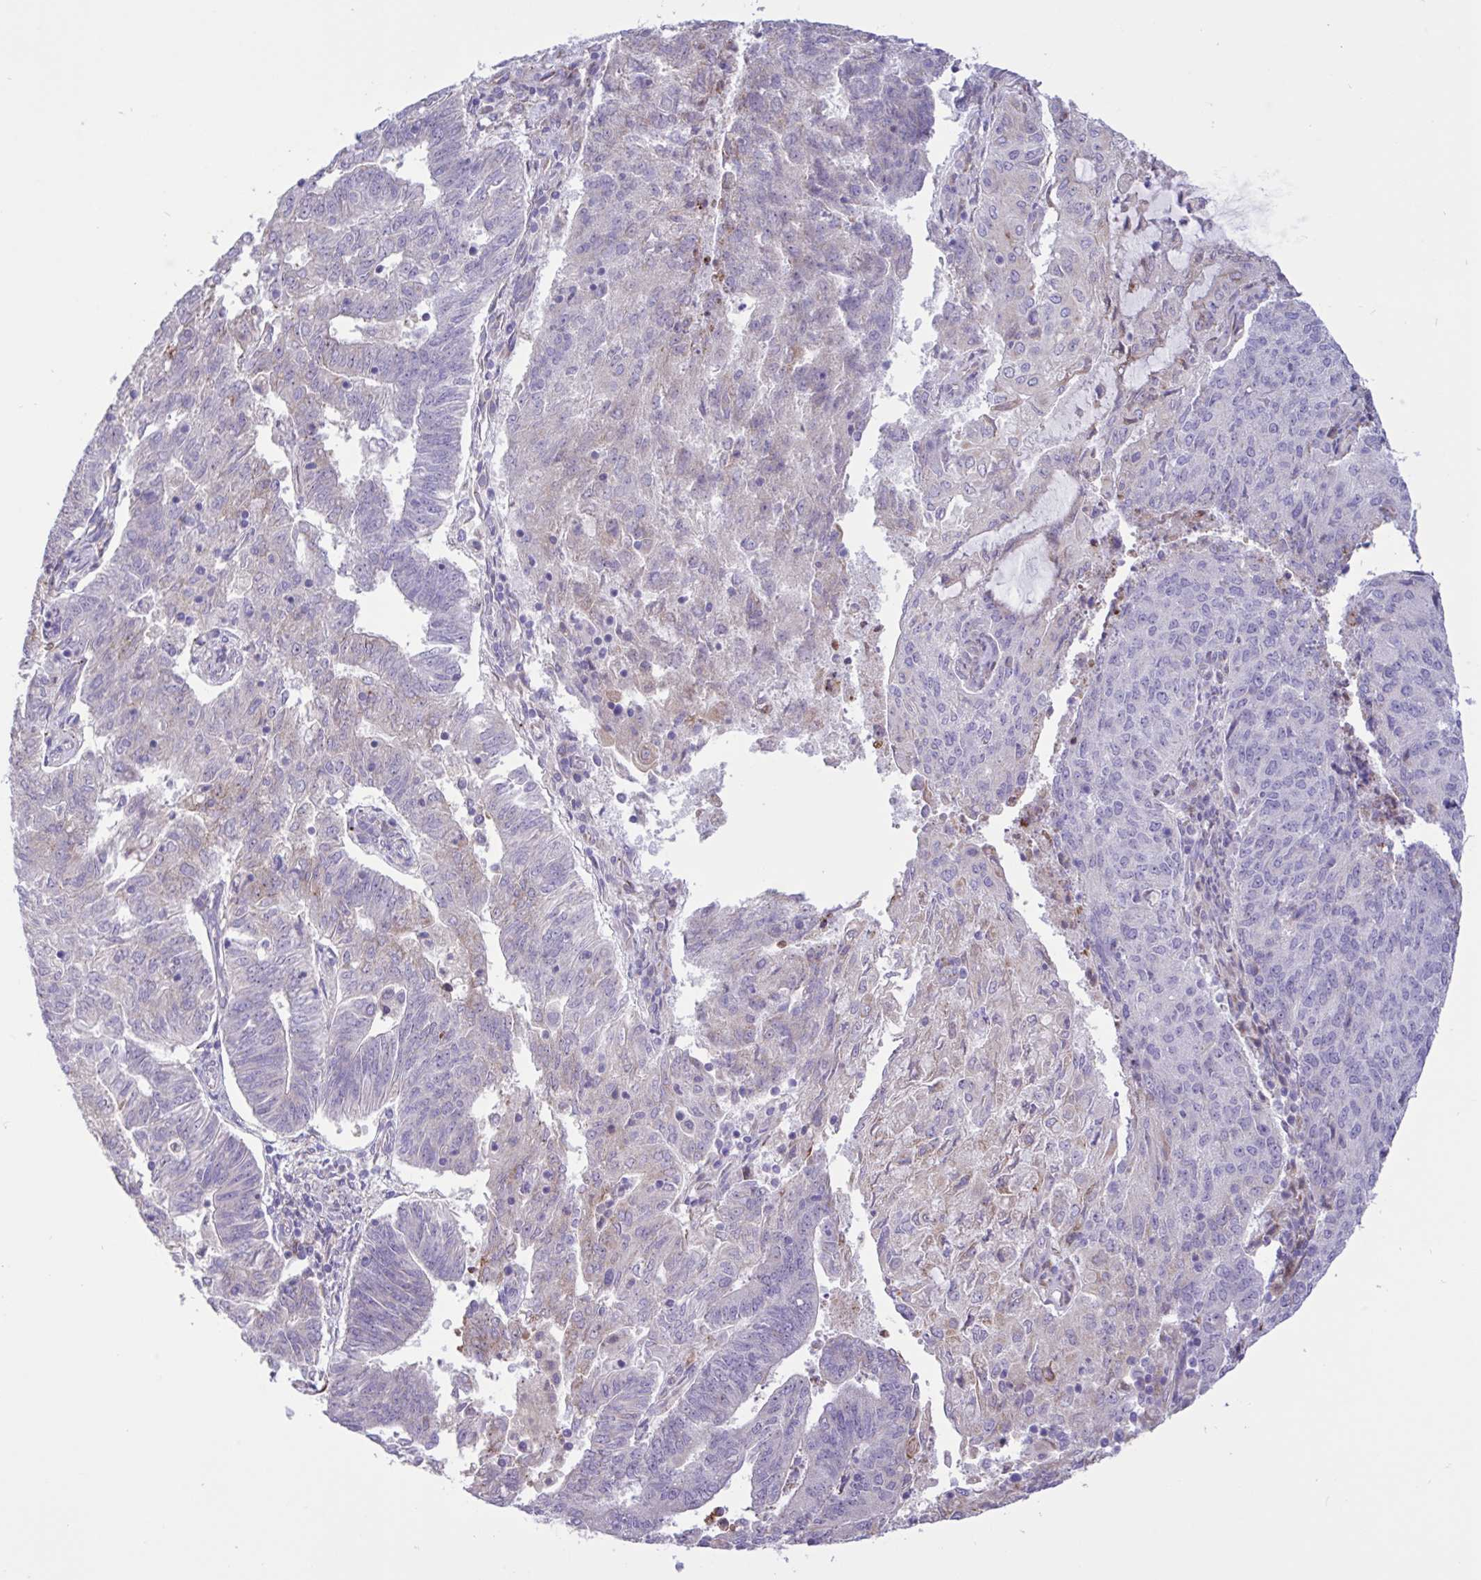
{"staining": {"intensity": "negative", "quantity": "none", "location": "none"}, "tissue": "endometrial cancer", "cell_type": "Tumor cells", "image_type": "cancer", "snomed": [{"axis": "morphology", "description": "Adenocarcinoma, NOS"}, {"axis": "topography", "description": "Endometrium"}], "caption": "DAB (3,3'-diaminobenzidine) immunohistochemical staining of endometrial cancer displays no significant positivity in tumor cells.", "gene": "DSC3", "patient": {"sex": "female", "age": 82}}